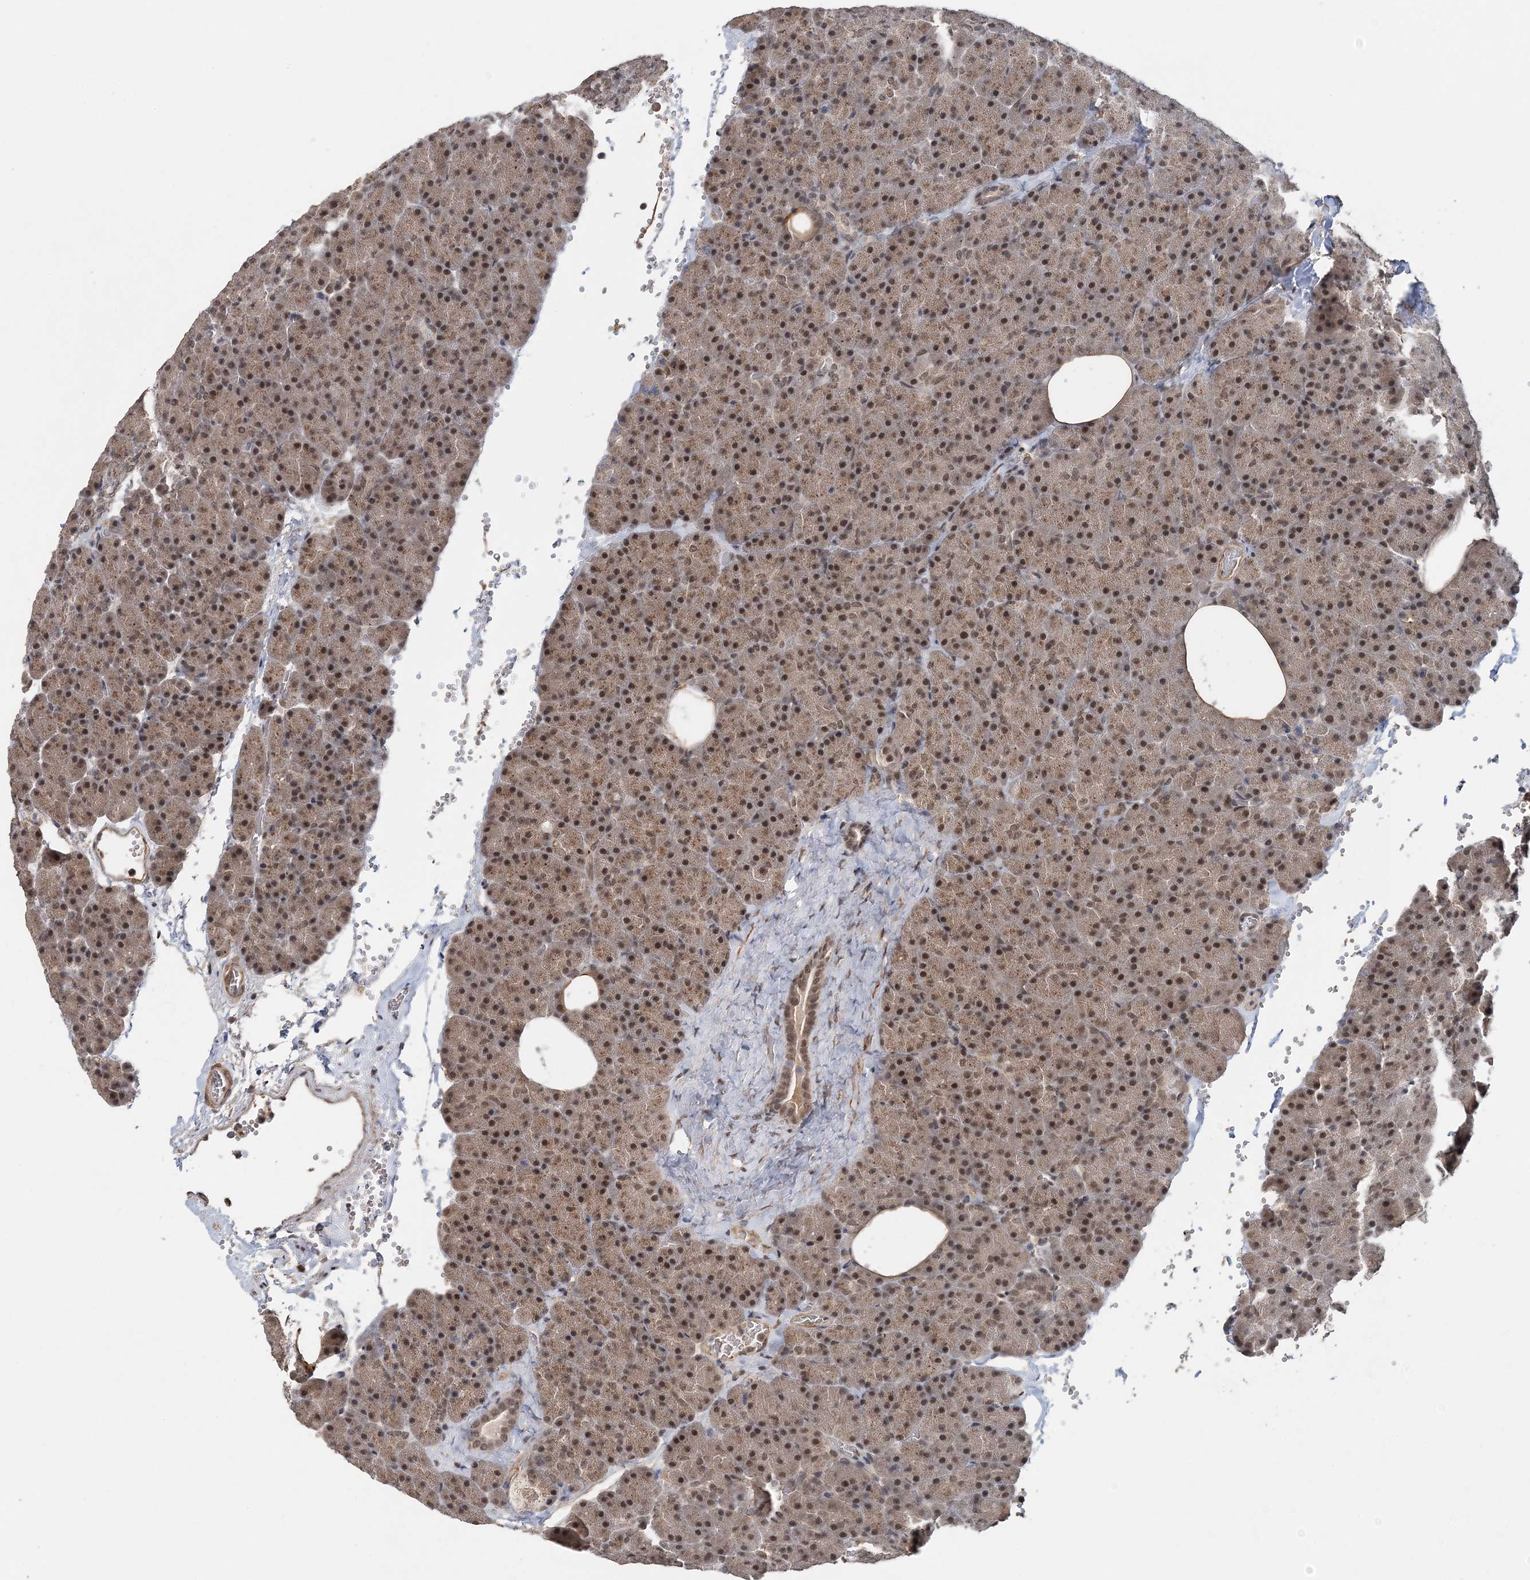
{"staining": {"intensity": "moderate", "quantity": ">75%", "location": "cytoplasmic/membranous,nuclear"}, "tissue": "pancreas", "cell_type": "Exocrine glandular cells", "image_type": "normal", "snomed": [{"axis": "morphology", "description": "Normal tissue, NOS"}, {"axis": "morphology", "description": "Carcinoid, malignant, NOS"}, {"axis": "topography", "description": "Pancreas"}], "caption": "Pancreas stained with a brown dye shows moderate cytoplasmic/membranous,nuclear positive expression in approximately >75% of exocrine glandular cells.", "gene": "TSHZ2", "patient": {"sex": "female", "age": 35}}